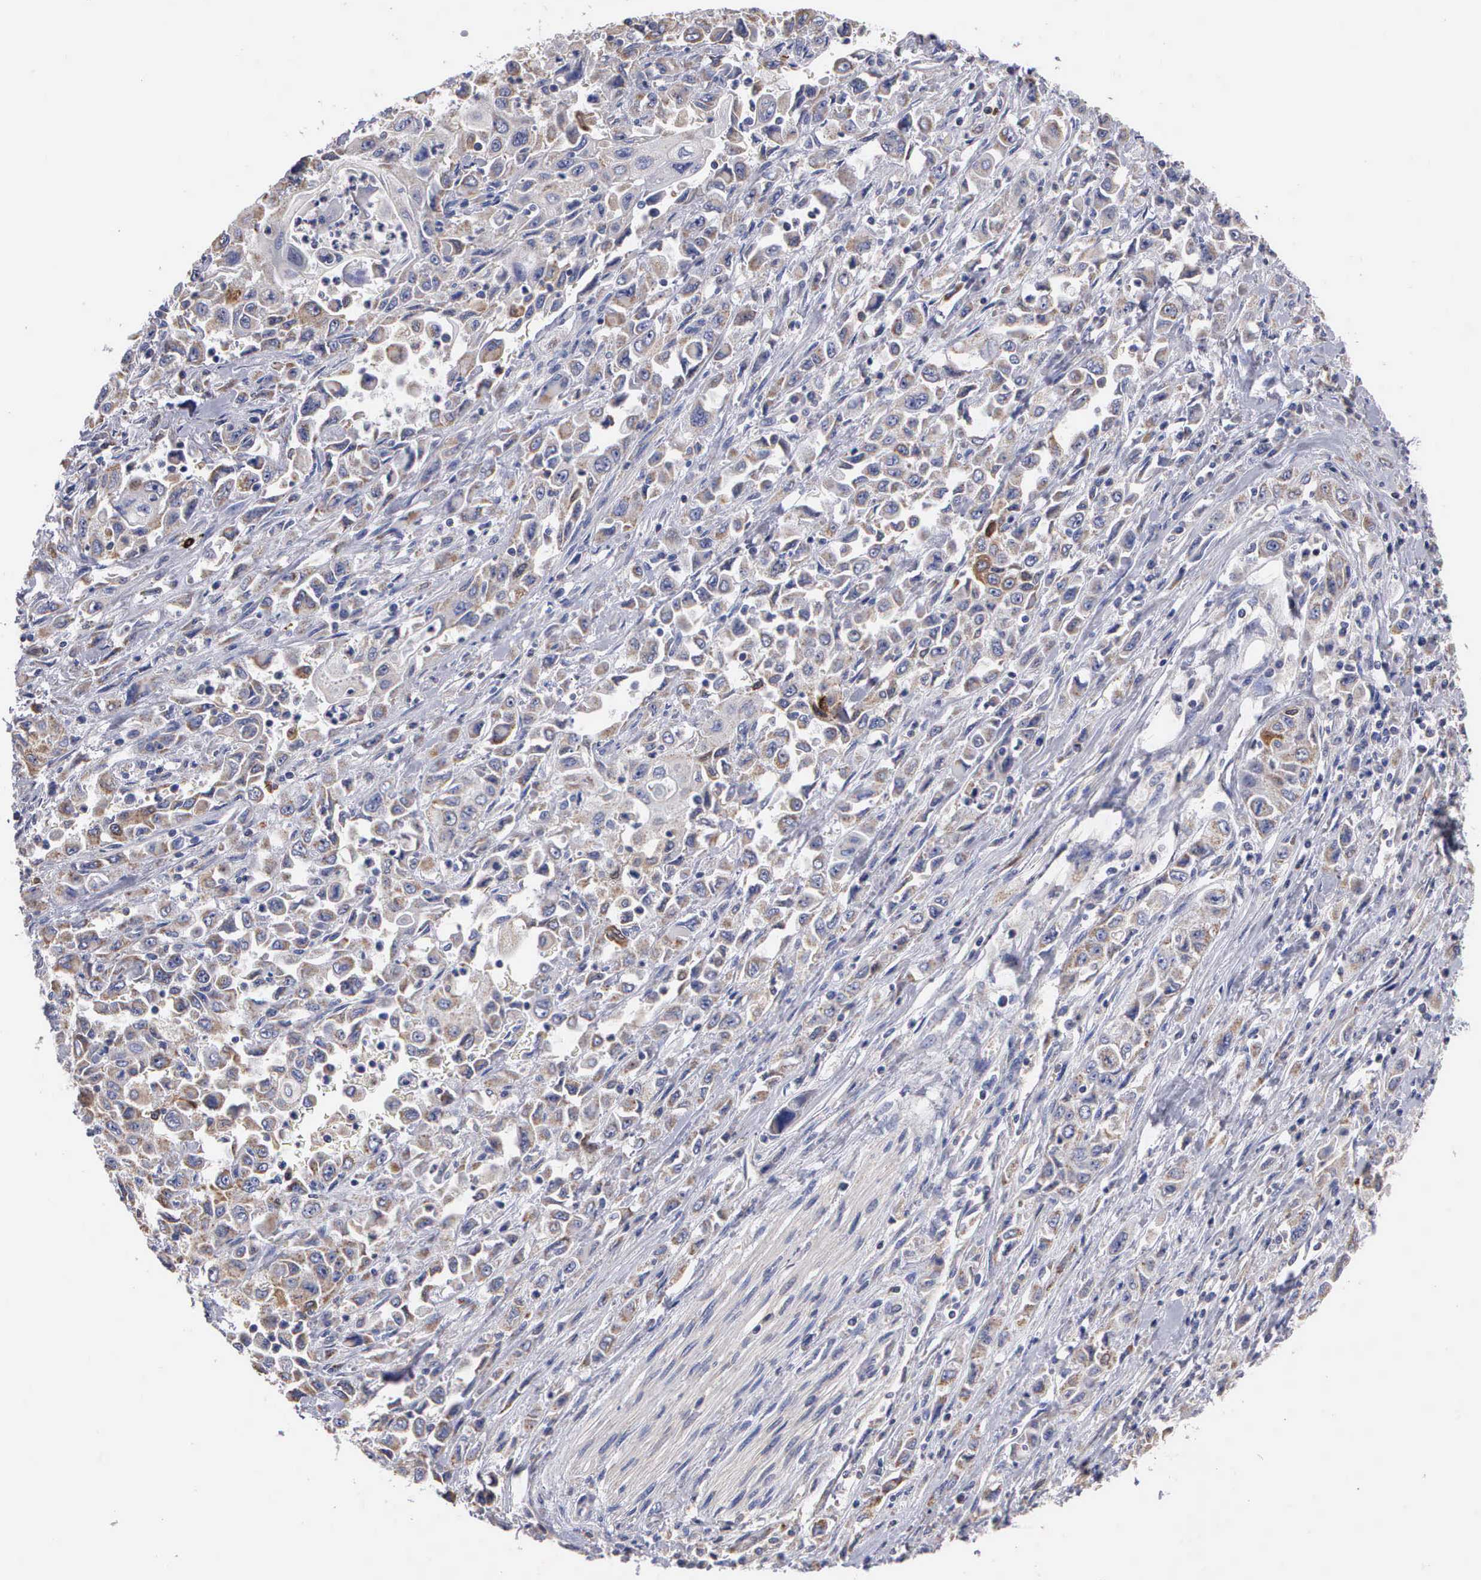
{"staining": {"intensity": "weak", "quantity": "25%-75%", "location": "cytoplasmic/membranous"}, "tissue": "pancreatic cancer", "cell_type": "Tumor cells", "image_type": "cancer", "snomed": [{"axis": "morphology", "description": "Adenocarcinoma, NOS"}, {"axis": "topography", "description": "Pancreas"}], "caption": "An image of pancreatic cancer stained for a protein displays weak cytoplasmic/membranous brown staining in tumor cells.", "gene": "PTGS2", "patient": {"sex": "male", "age": 70}}